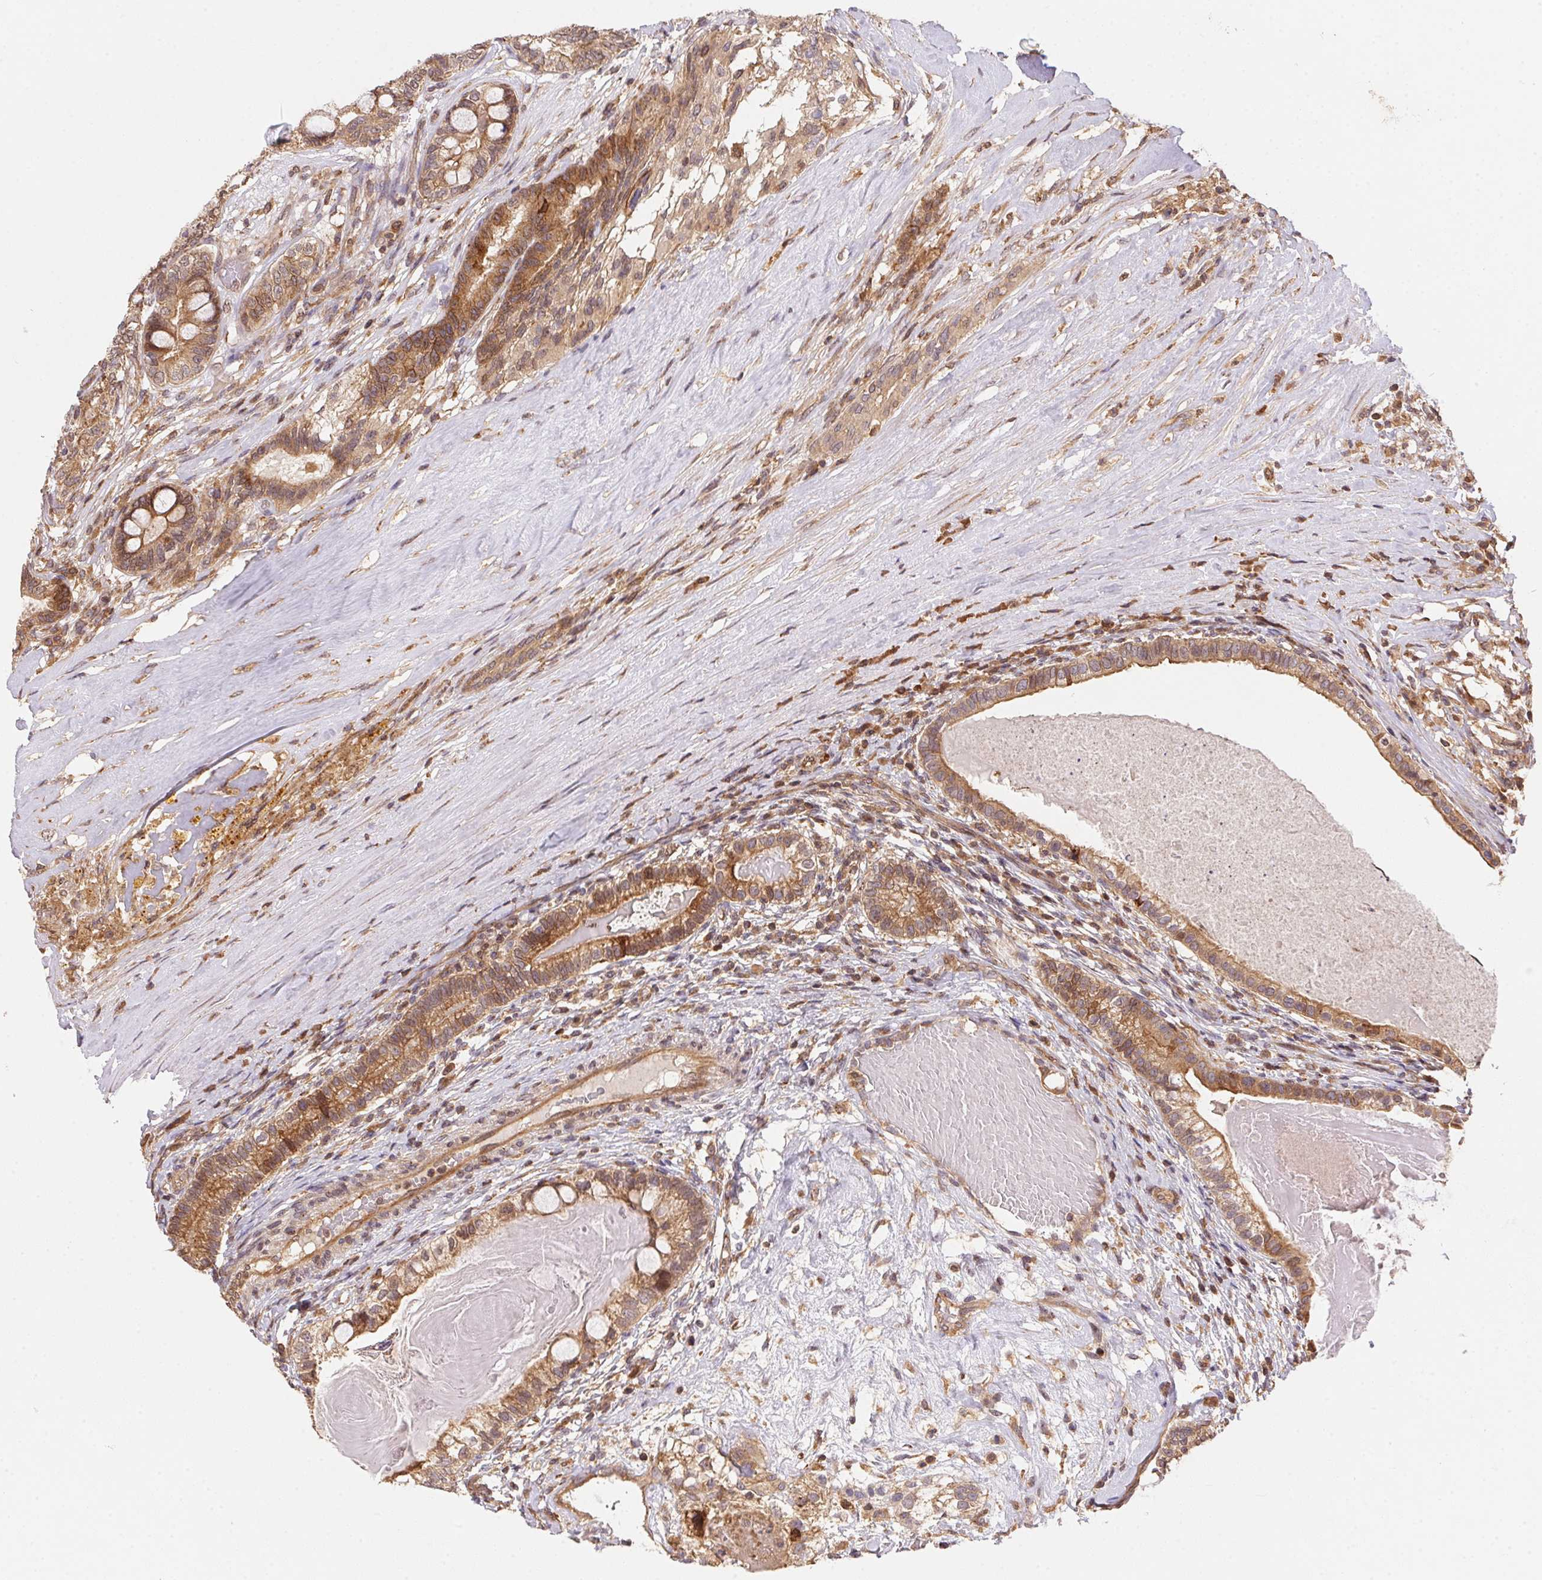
{"staining": {"intensity": "moderate", "quantity": "25%-75%", "location": "cytoplasmic/membranous,nuclear"}, "tissue": "testis cancer", "cell_type": "Tumor cells", "image_type": "cancer", "snomed": [{"axis": "morphology", "description": "Seminoma, NOS"}, {"axis": "morphology", "description": "Carcinoma, Embryonal, NOS"}, {"axis": "topography", "description": "Testis"}], "caption": "Moderate cytoplasmic/membranous and nuclear protein expression is identified in about 25%-75% of tumor cells in testis embryonal carcinoma.", "gene": "MEX3D", "patient": {"sex": "male", "age": 41}}